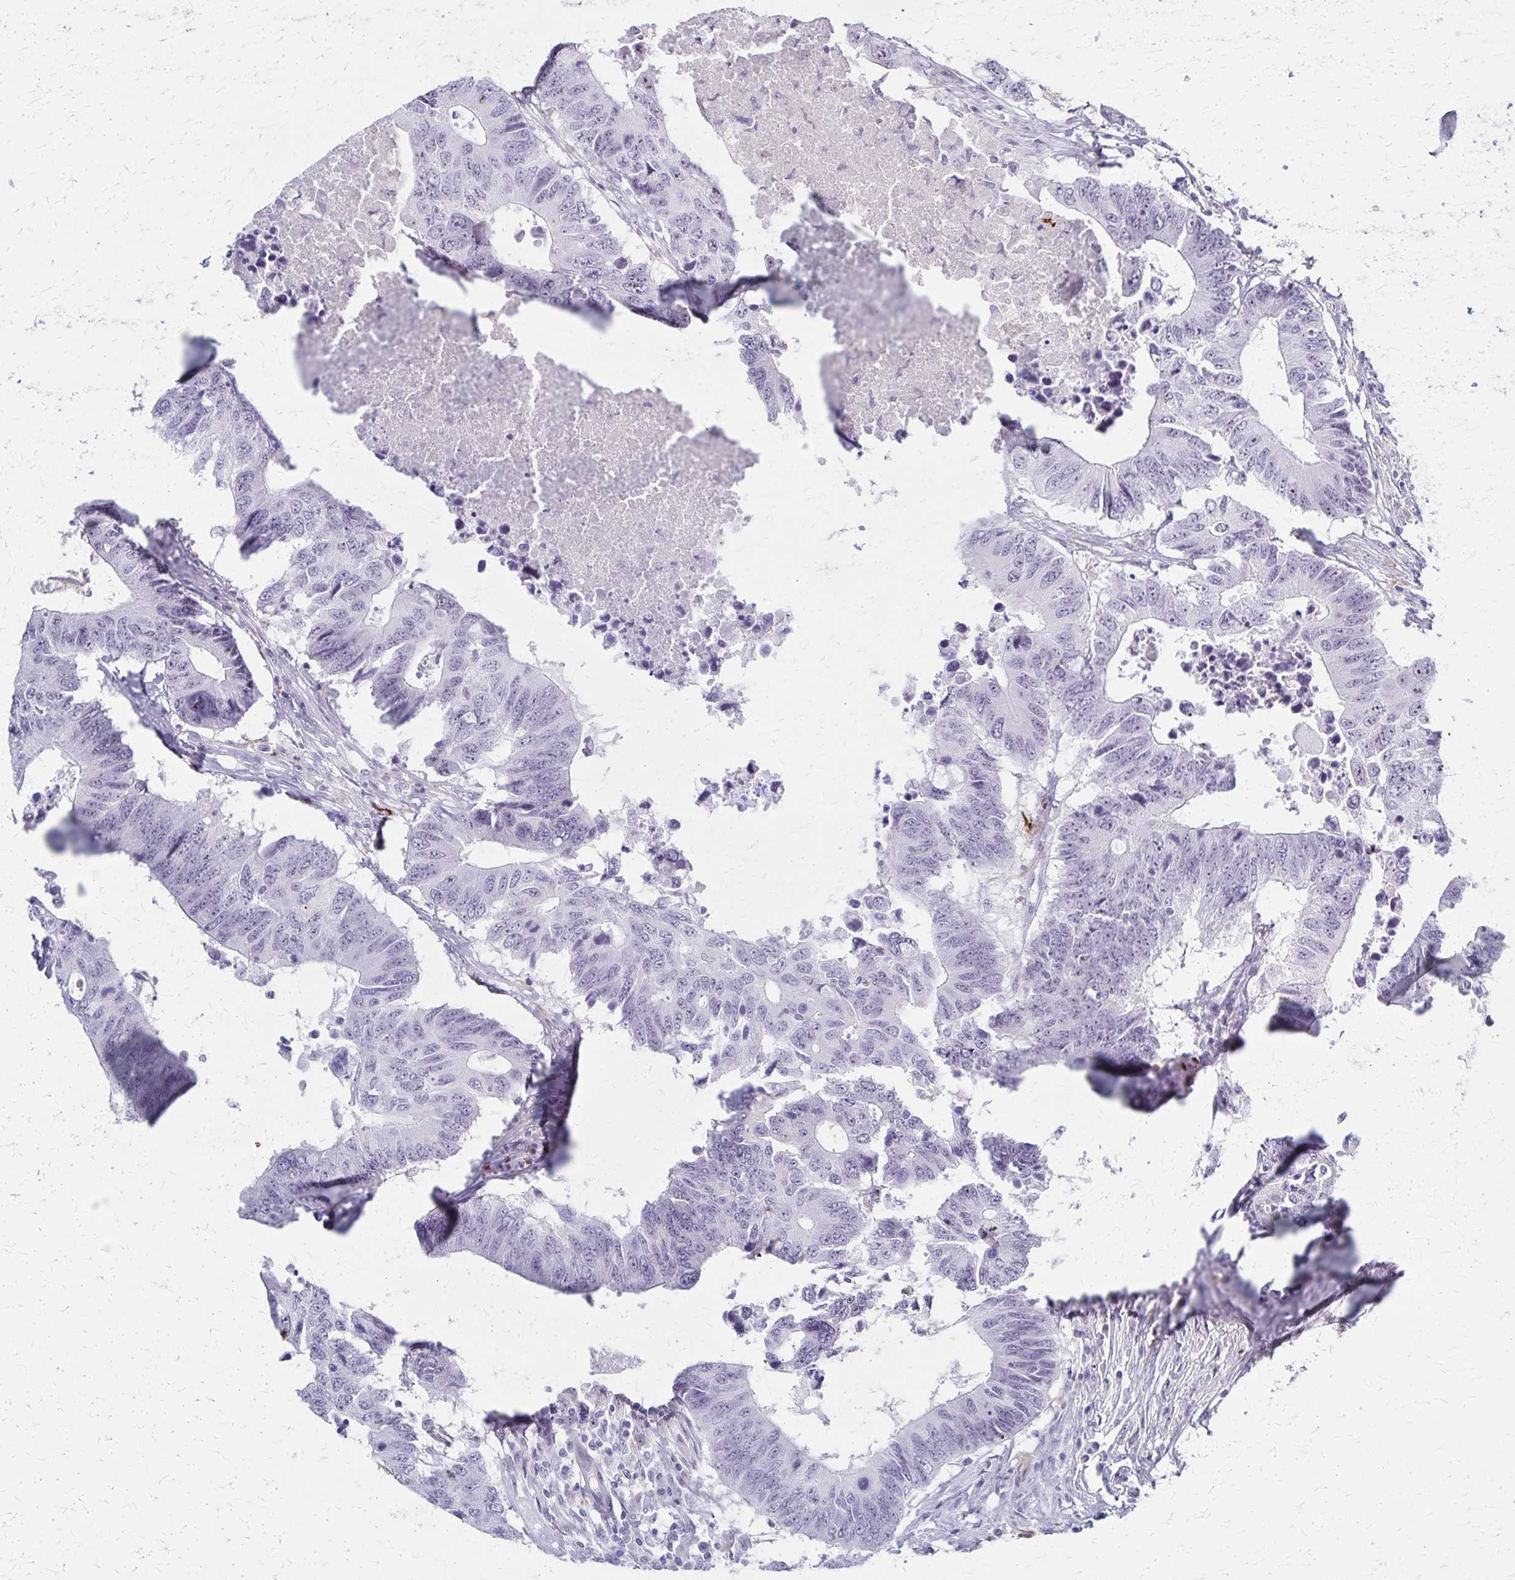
{"staining": {"intensity": "negative", "quantity": "none", "location": "none"}, "tissue": "colorectal cancer", "cell_type": "Tumor cells", "image_type": "cancer", "snomed": [{"axis": "morphology", "description": "Adenocarcinoma, NOS"}, {"axis": "topography", "description": "Colon"}], "caption": "The photomicrograph reveals no significant staining in tumor cells of colorectal adenocarcinoma.", "gene": "DLK2", "patient": {"sex": "male", "age": 71}}